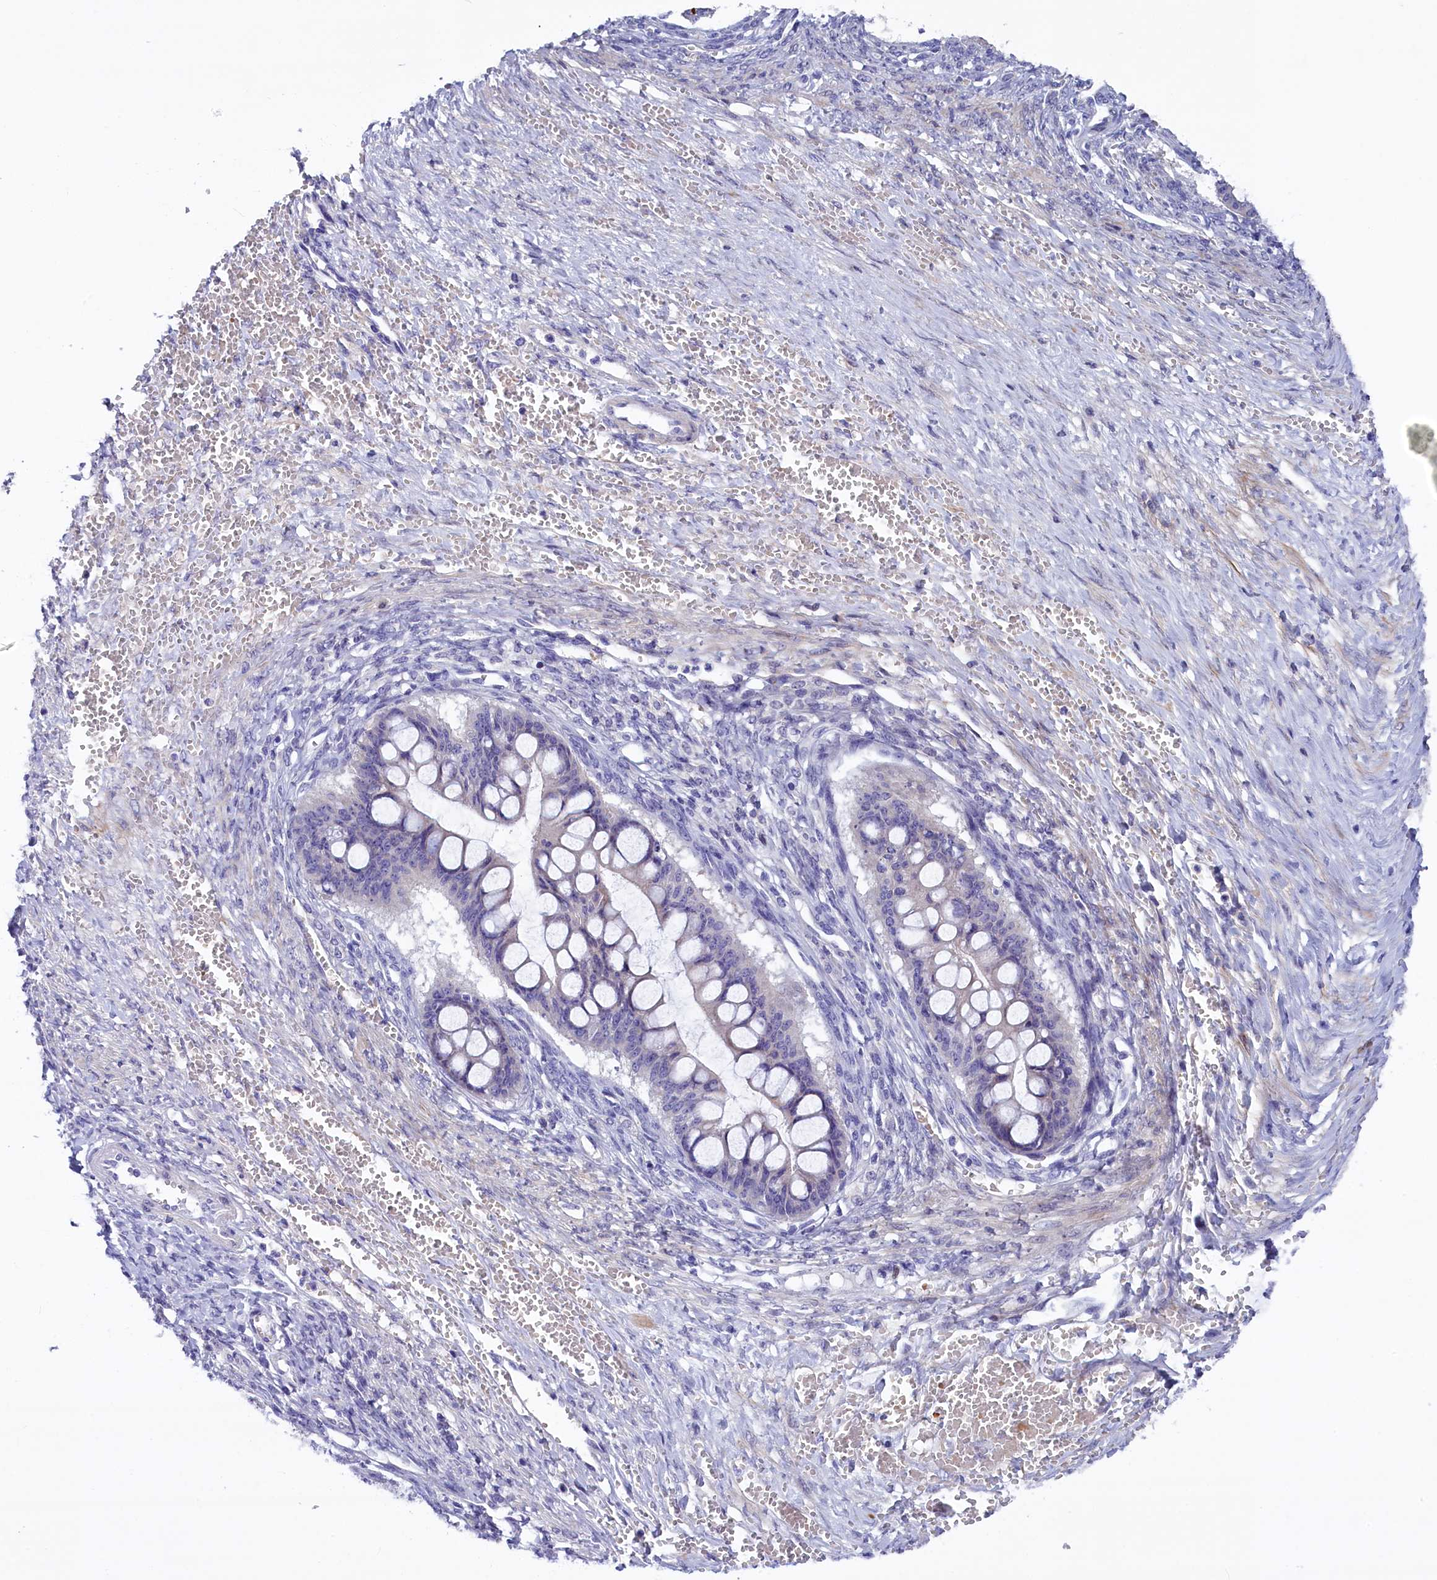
{"staining": {"intensity": "negative", "quantity": "none", "location": "none"}, "tissue": "ovarian cancer", "cell_type": "Tumor cells", "image_type": "cancer", "snomed": [{"axis": "morphology", "description": "Cystadenocarcinoma, mucinous, NOS"}, {"axis": "topography", "description": "Ovary"}], "caption": "Human ovarian mucinous cystadenocarcinoma stained for a protein using immunohistochemistry reveals no expression in tumor cells.", "gene": "SLC39A6", "patient": {"sex": "female", "age": 73}}